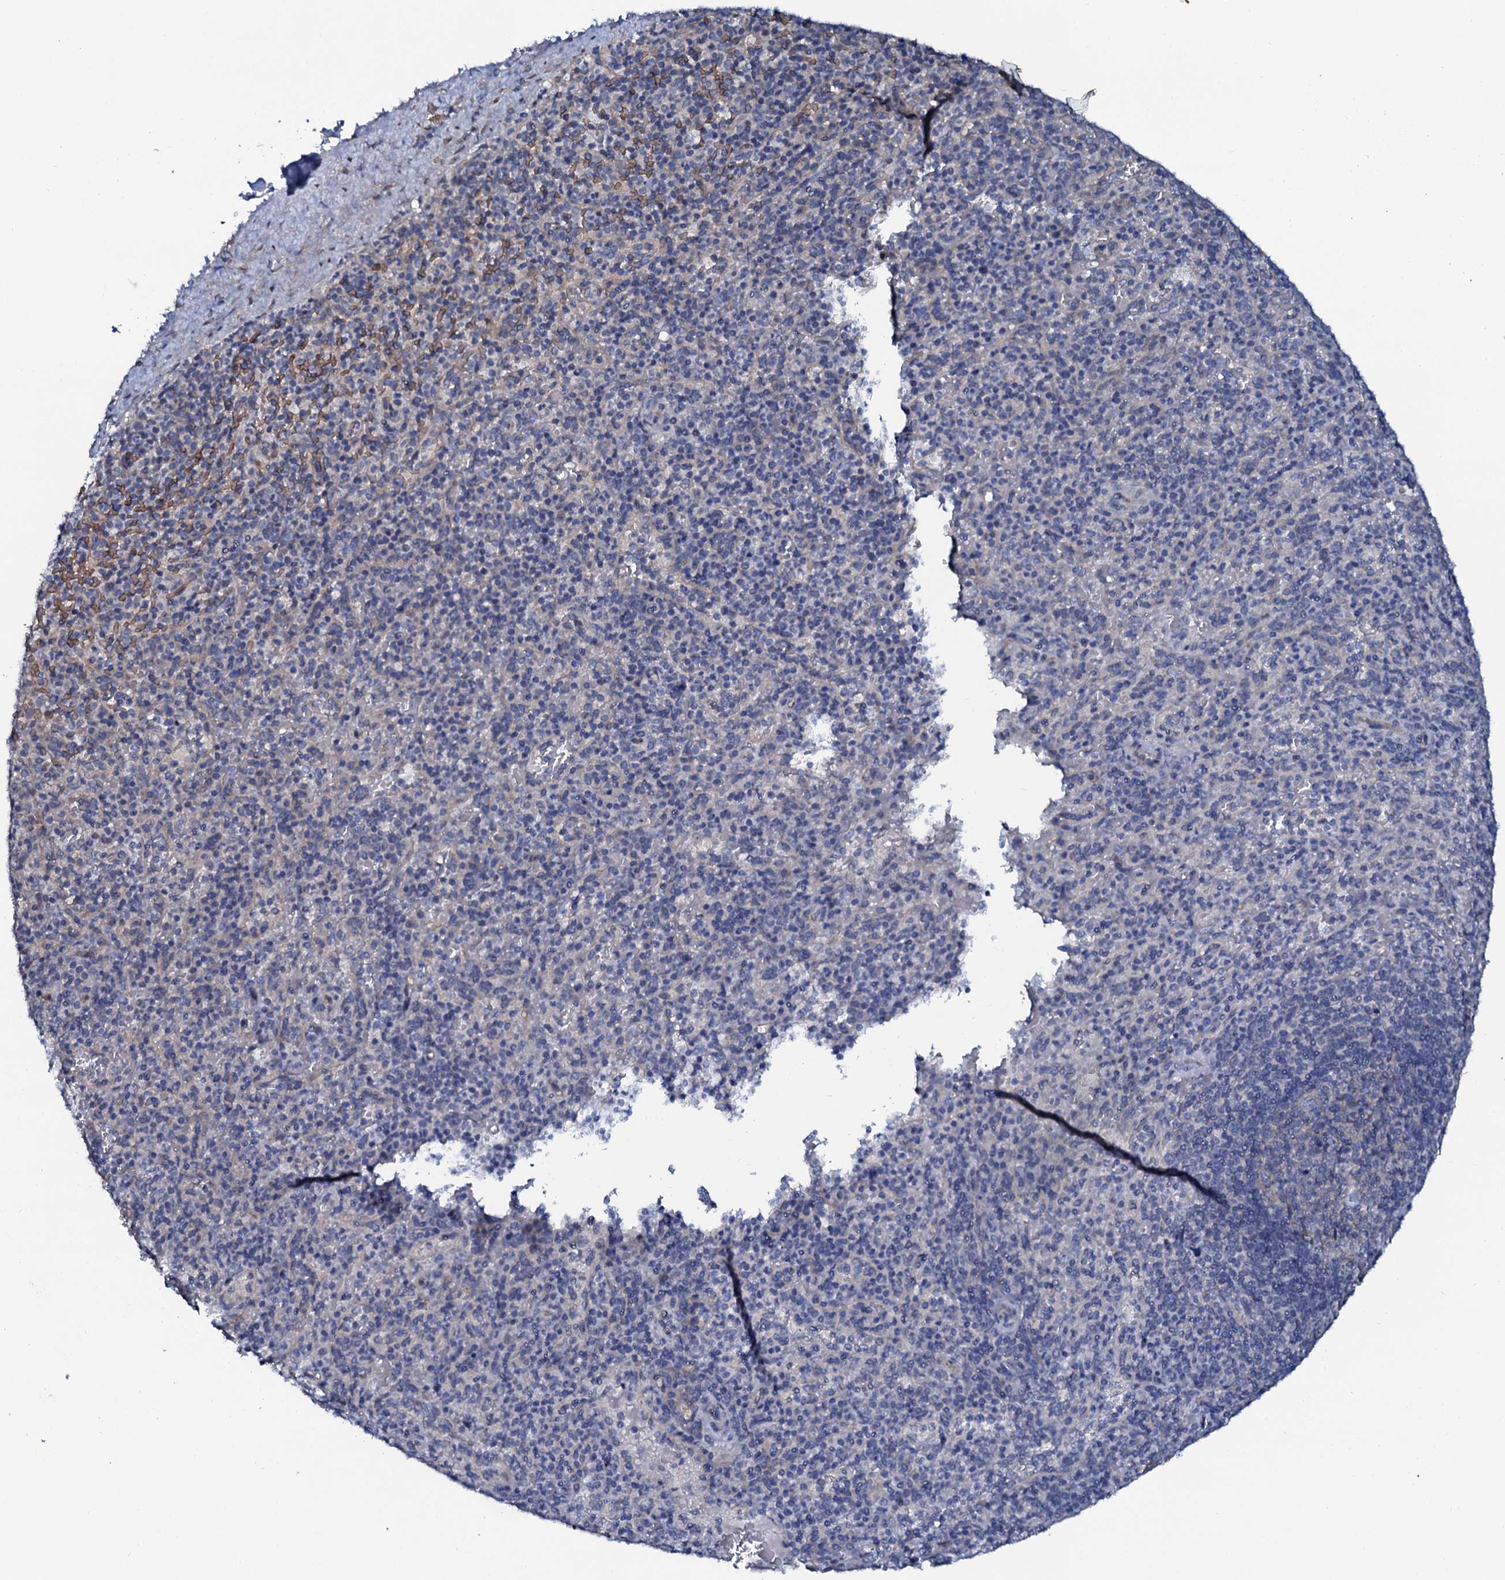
{"staining": {"intensity": "negative", "quantity": "none", "location": "none"}, "tissue": "spleen", "cell_type": "Cells in red pulp", "image_type": "normal", "snomed": [{"axis": "morphology", "description": "Normal tissue, NOS"}, {"axis": "topography", "description": "Spleen"}], "caption": "Immunohistochemistry photomicrograph of unremarkable spleen: spleen stained with DAB (3,3'-diaminobenzidine) demonstrates no significant protein positivity in cells in red pulp.", "gene": "C10orf88", "patient": {"sex": "male", "age": 82}}